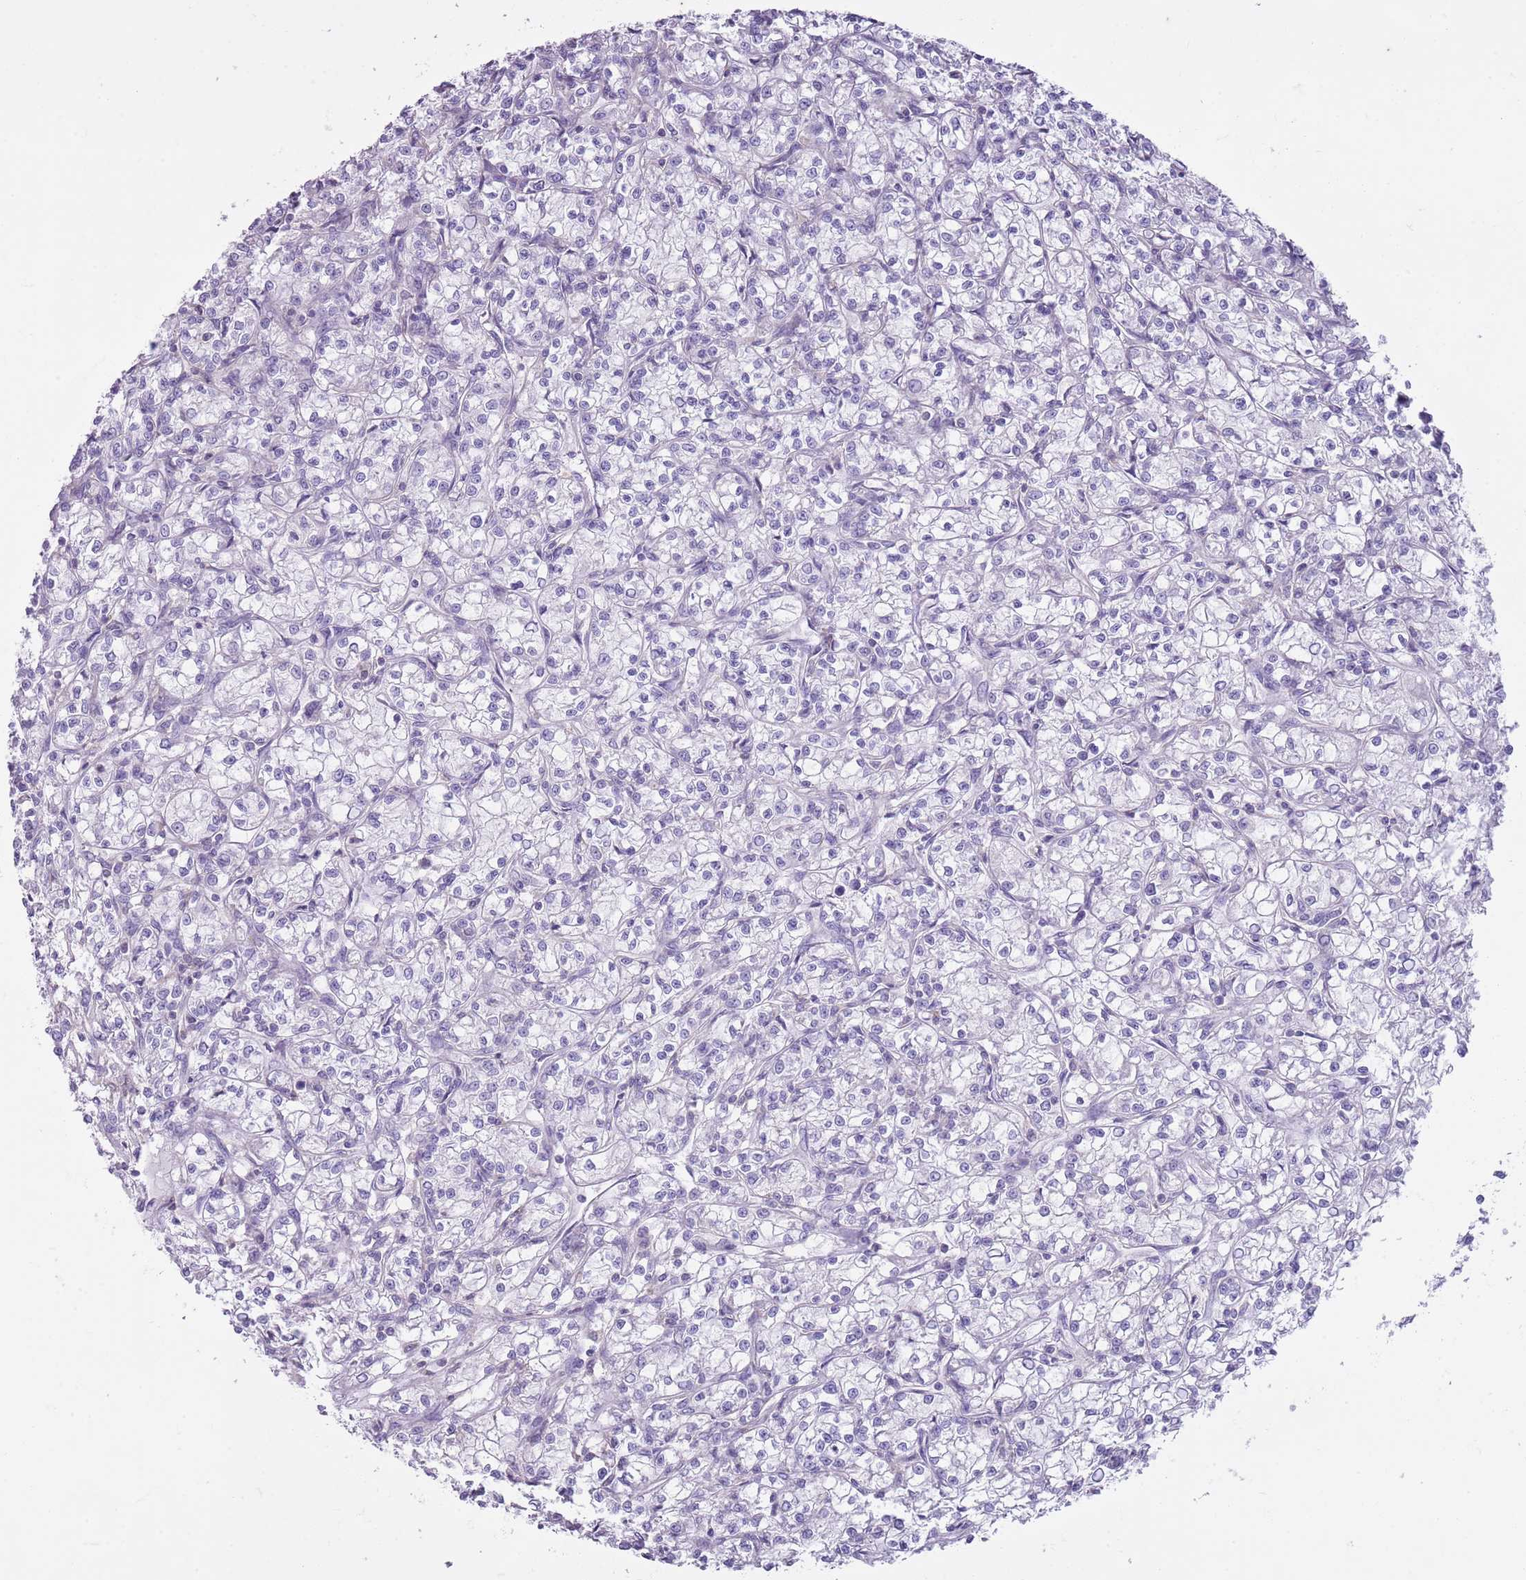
{"staining": {"intensity": "negative", "quantity": "none", "location": "none"}, "tissue": "renal cancer", "cell_type": "Tumor cells", "image_type": "cancer", "snomed": [{"axis": "morphology", "description": "Adenocarcinoma, NOS"}, {"axis": "topography", "description": "Kidney"}], "caption": "Tumor cells are negative for protein expression in human renal cancer (adenocarcinoma). Brightfield microscopy of IHC stained with DAB (brown) and hematoxylin (blue), captured at high magnification.", "gene": "CNPPD1", "patient": {"sex": "female", "age": 59}}